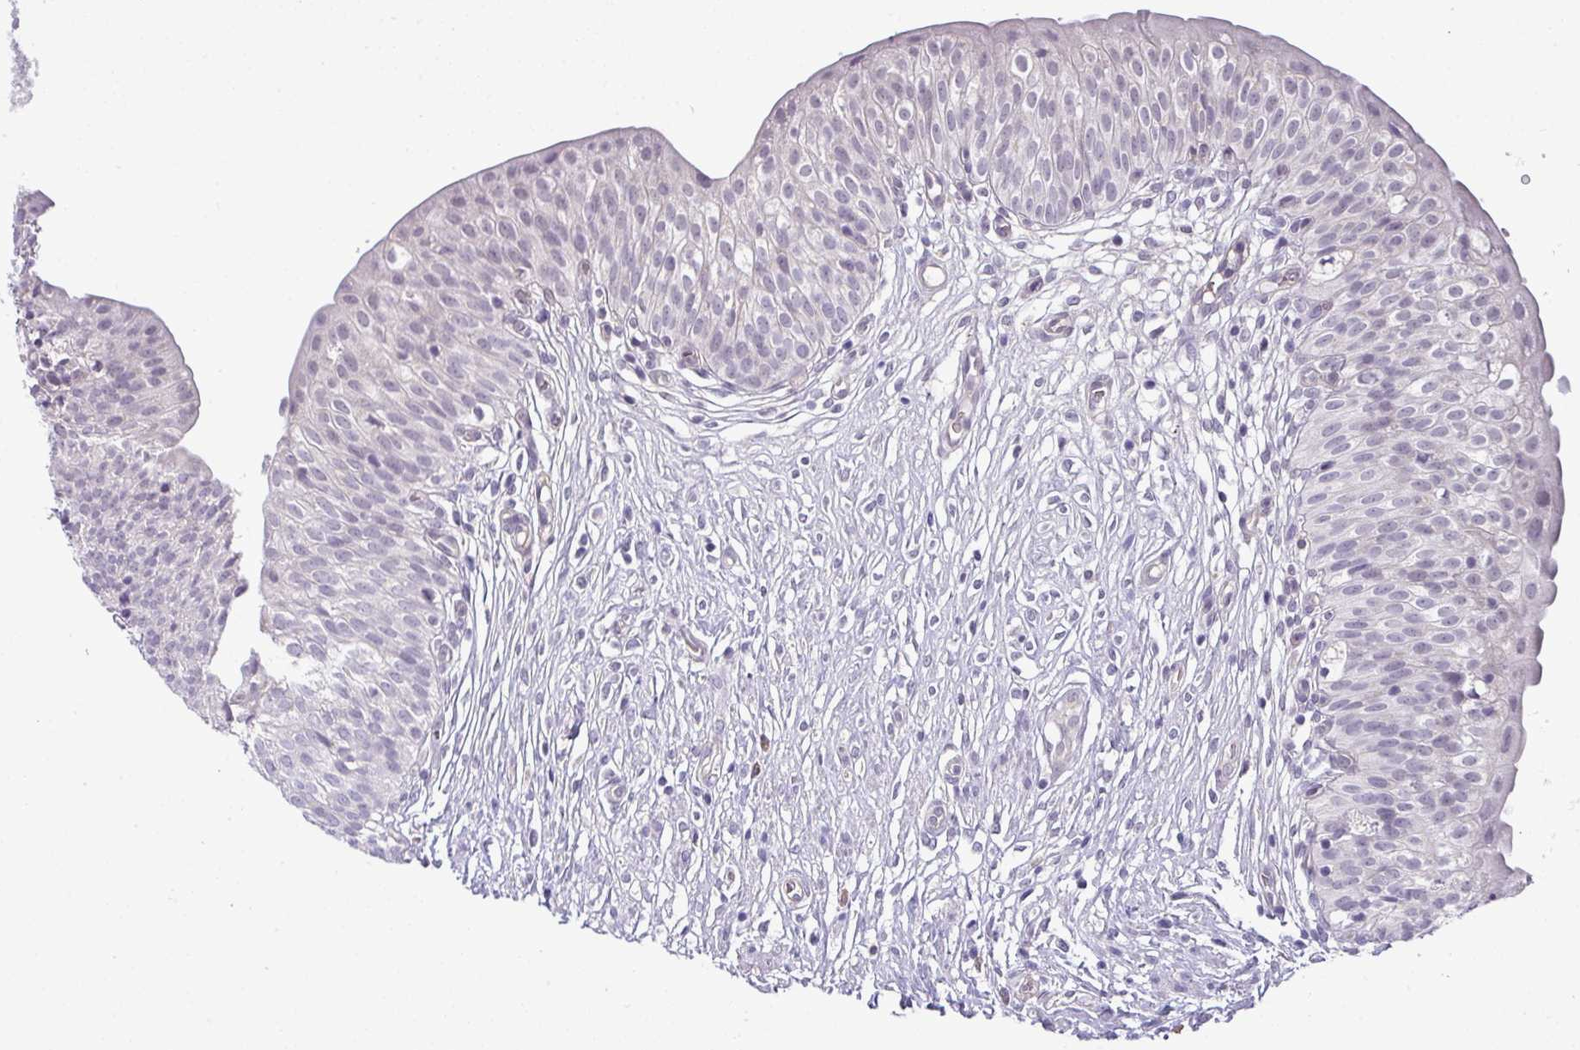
{"staining": {"intensity": "negative", "quantity": "none", "location": "none"}, "tissue": "urinary bladder", "cell_type": "Urothelial cells", "image_type": "normal", "snomed": [{"axis": "morphology", "description": "Normal tissue, NOS"}, {"axis": "topography", "description": "Urinary bladder"}], "caption": "The micrograph reveals no significant positivity in urothelial cells of urinary bladder. Nuclei are stained in blue.", "gene": "HBEGF", "patient": {"sex": "male", "age": 55}}